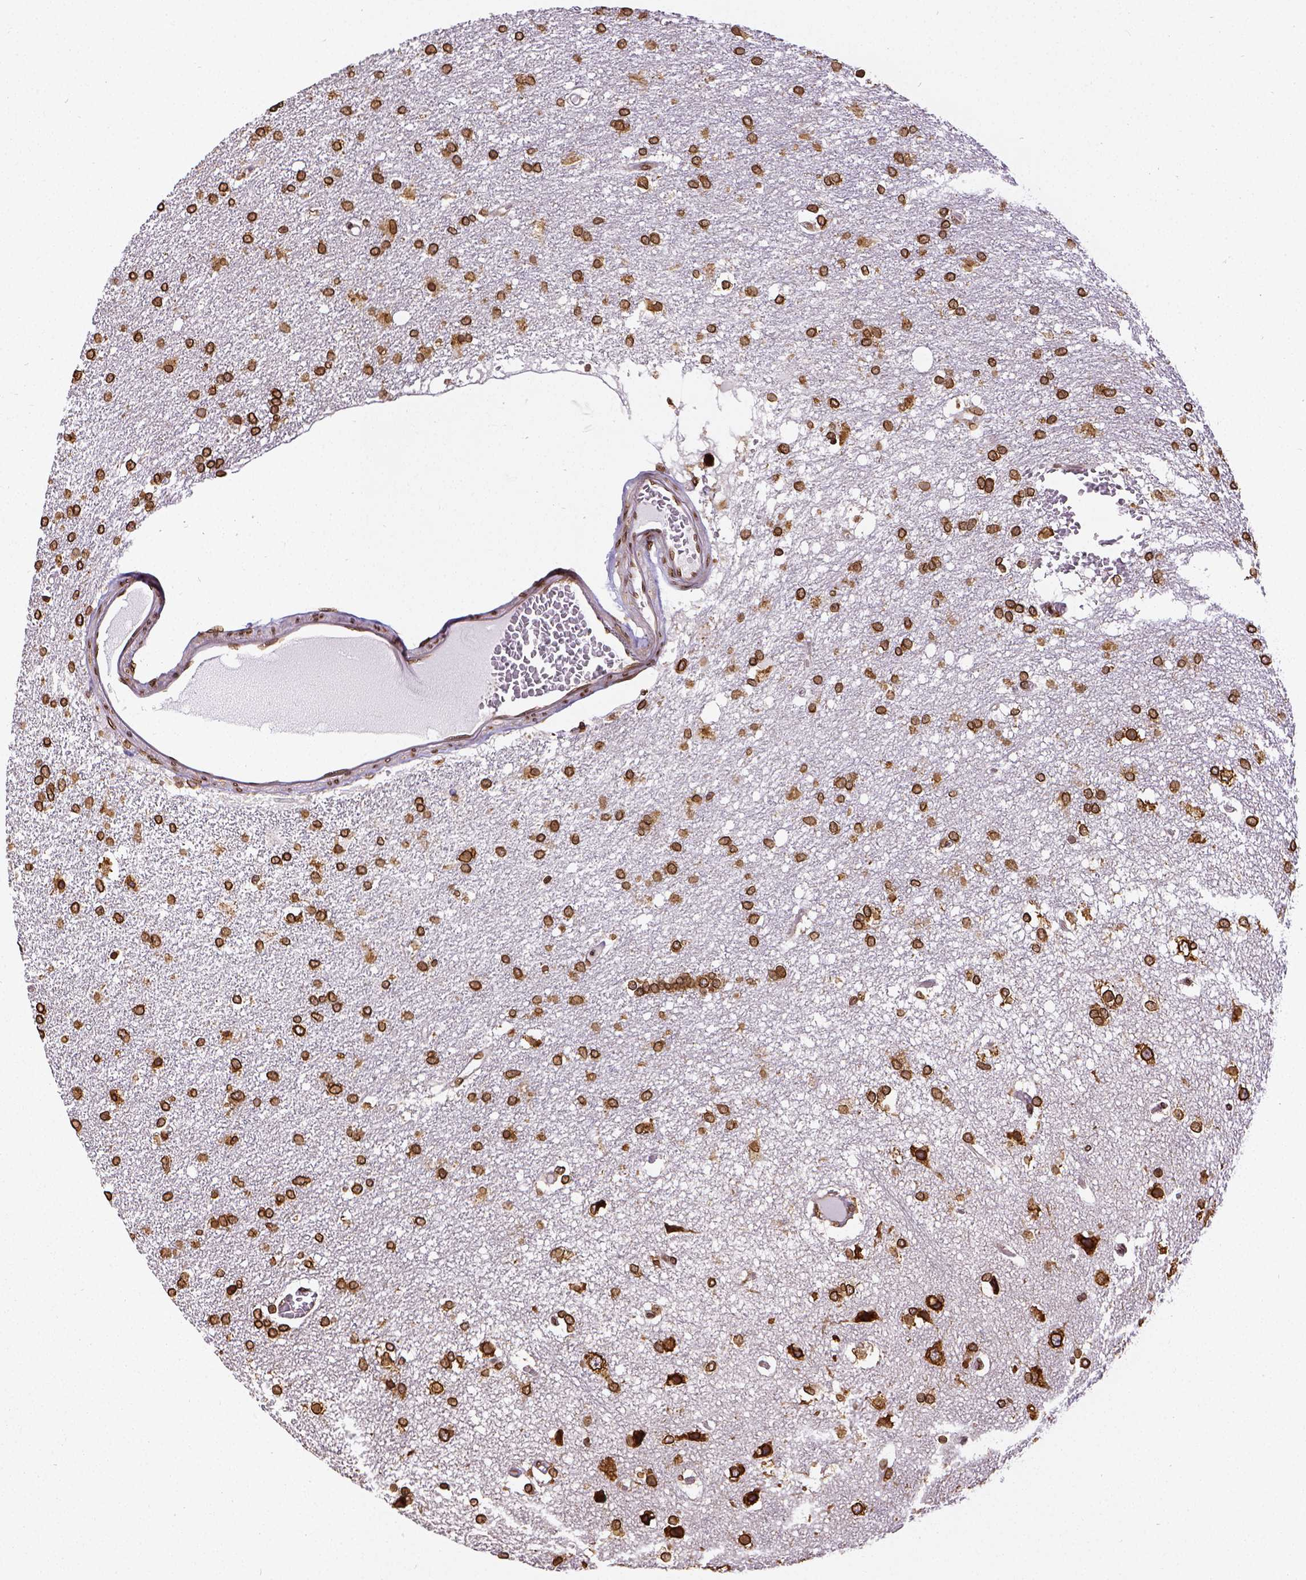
{"staining": {"intensity": "strong", "quantity": ">75%", "location": "cytoplasmic/membranous,nuclear"}, "tissue": "glioma", "cell_type": "Tumor cells", "image_type": "cancer", "snomed": [{"axis": "morphology", "description": "Glioma, malignant, High grade"}, {"axis": "topography", "description": "Brain"}], "caption": "A histopathology image showing strong cytoplasmic/membranous and nuclear expression in approximately >75% of tumor cells in glioma, as visualized by brown immunohistochemical staining.", "gene": "MTDH", "patient": {"sex": "female", "age": 61}}